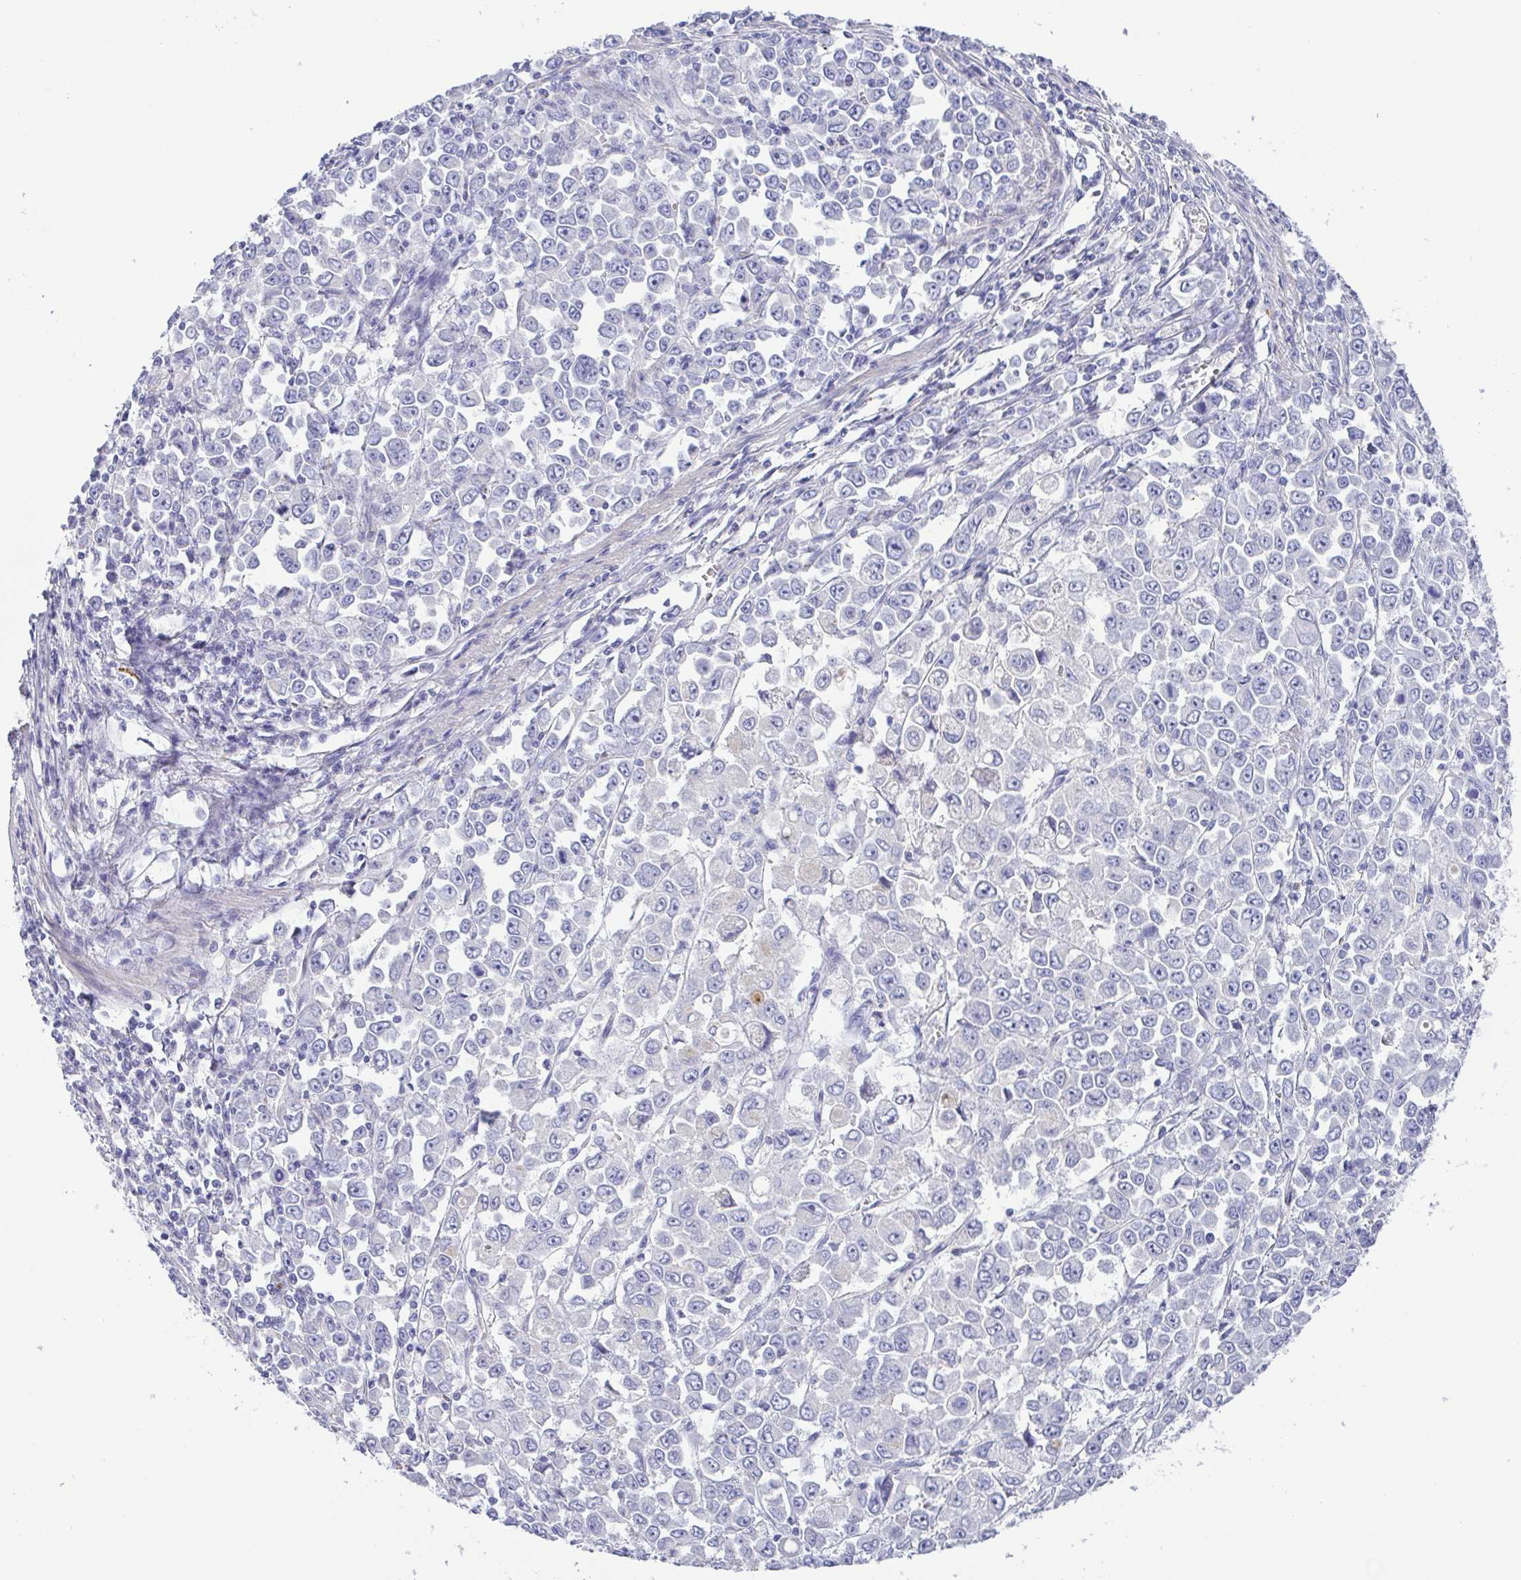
{"staining": {"intensity": "negative", "quantity": "none", "location": "none"}, "tissue": "stomach cancer", "cell_type": "Tumor cells", "image_type": "cancer", "snomed": [{"axis": "morphology", "description": "Adenocarcinoma, NOS"}, {"axis": "topography", "description": "Stomach, upper"}], "caption": "High power microscopy histopathology image of an IHC image of stomach adenocarcinoma, revealing no significant expression in tumor cells.", "gene": "PKDREJ", "patient": {"sex": "male", "age": 70}}